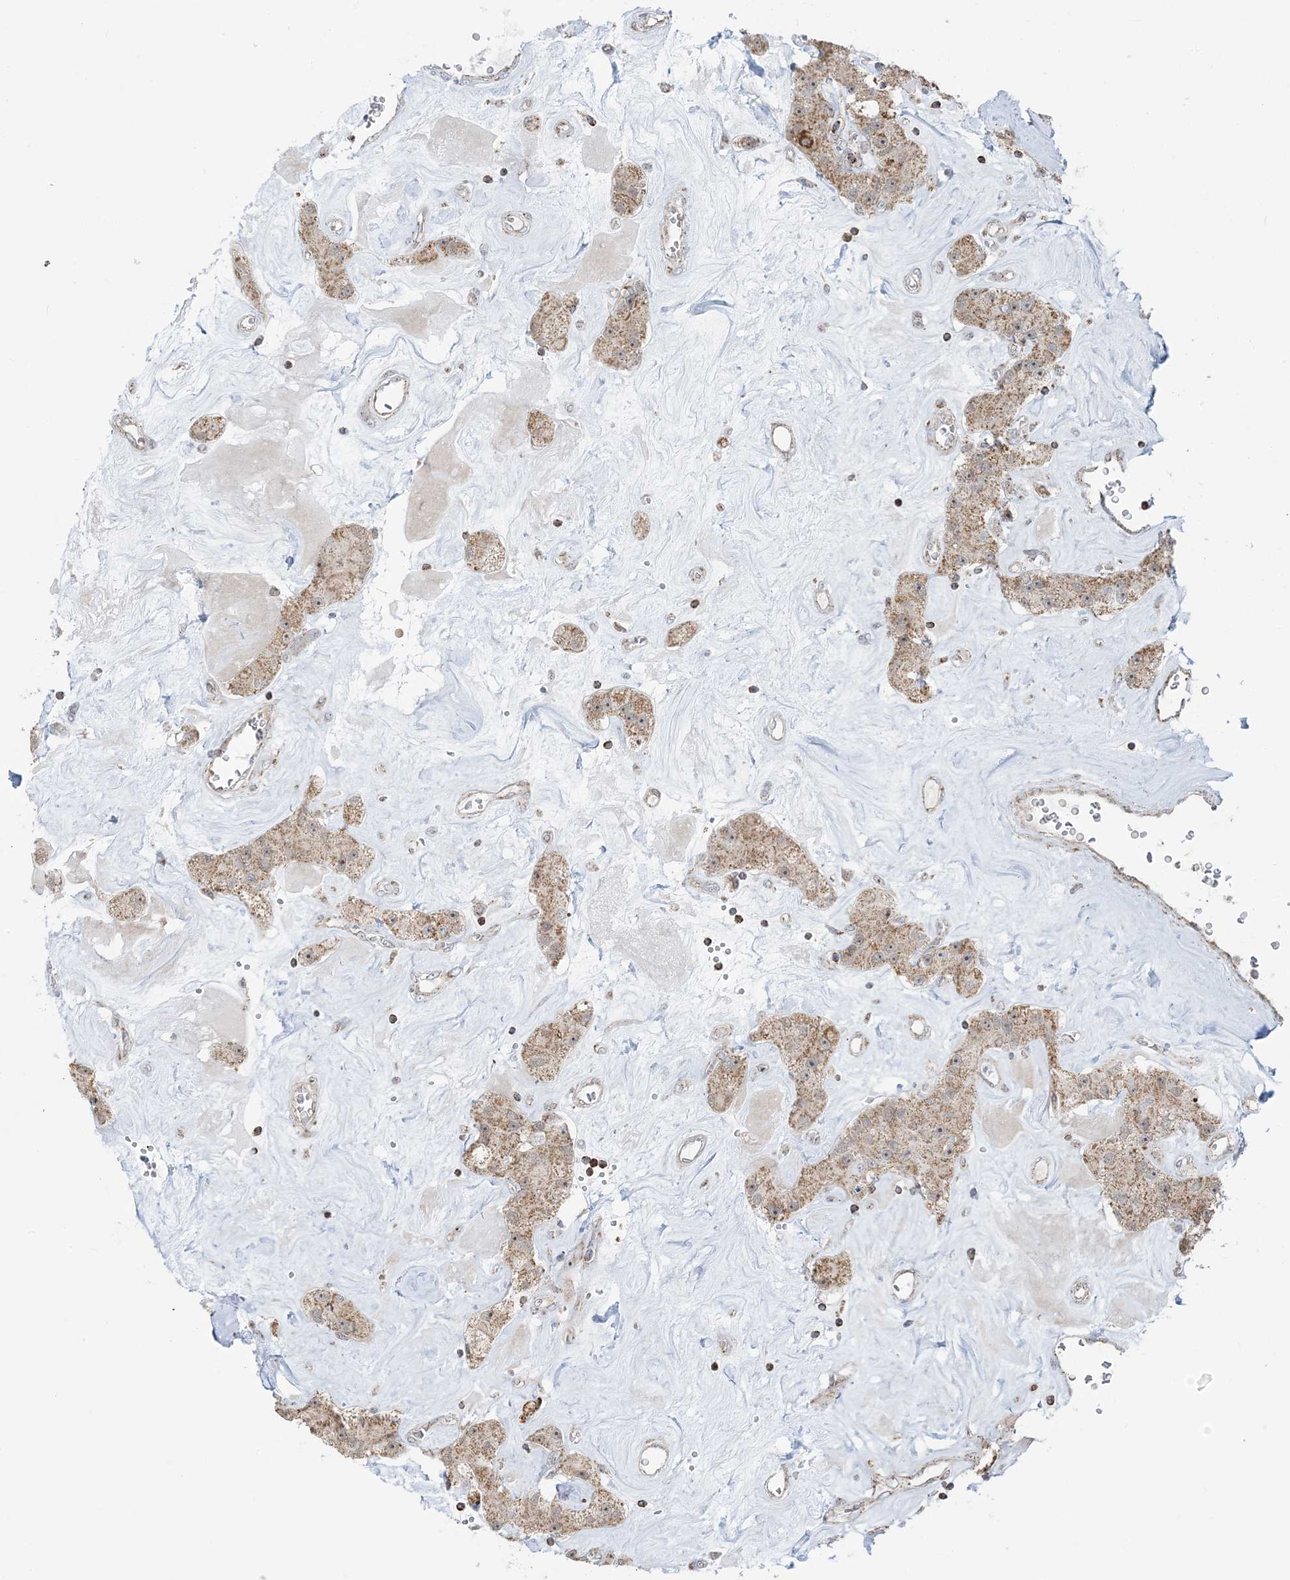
{"staining": {"intensity": "moderate", "quantity": ">75%", "location": "cytoplasmic/membranous"}, "tissue": "carcinoid", "cell_type": "Tumor cells", "image_type": "cancer", "snomed": [{"axis": "morphology", "description": "Carcinoid, malignant, NOS"}, {"axis": "topography", "description": "Pancreas"}], "caption": "Malignant carcinoid stained for a protein (brown) demonstrates moderate cytoplasmic/membranous positive expression in about >75% of tumor cells.", "gene": "MAPKBP1", "patient": {"sex": "male", "age": 41}}